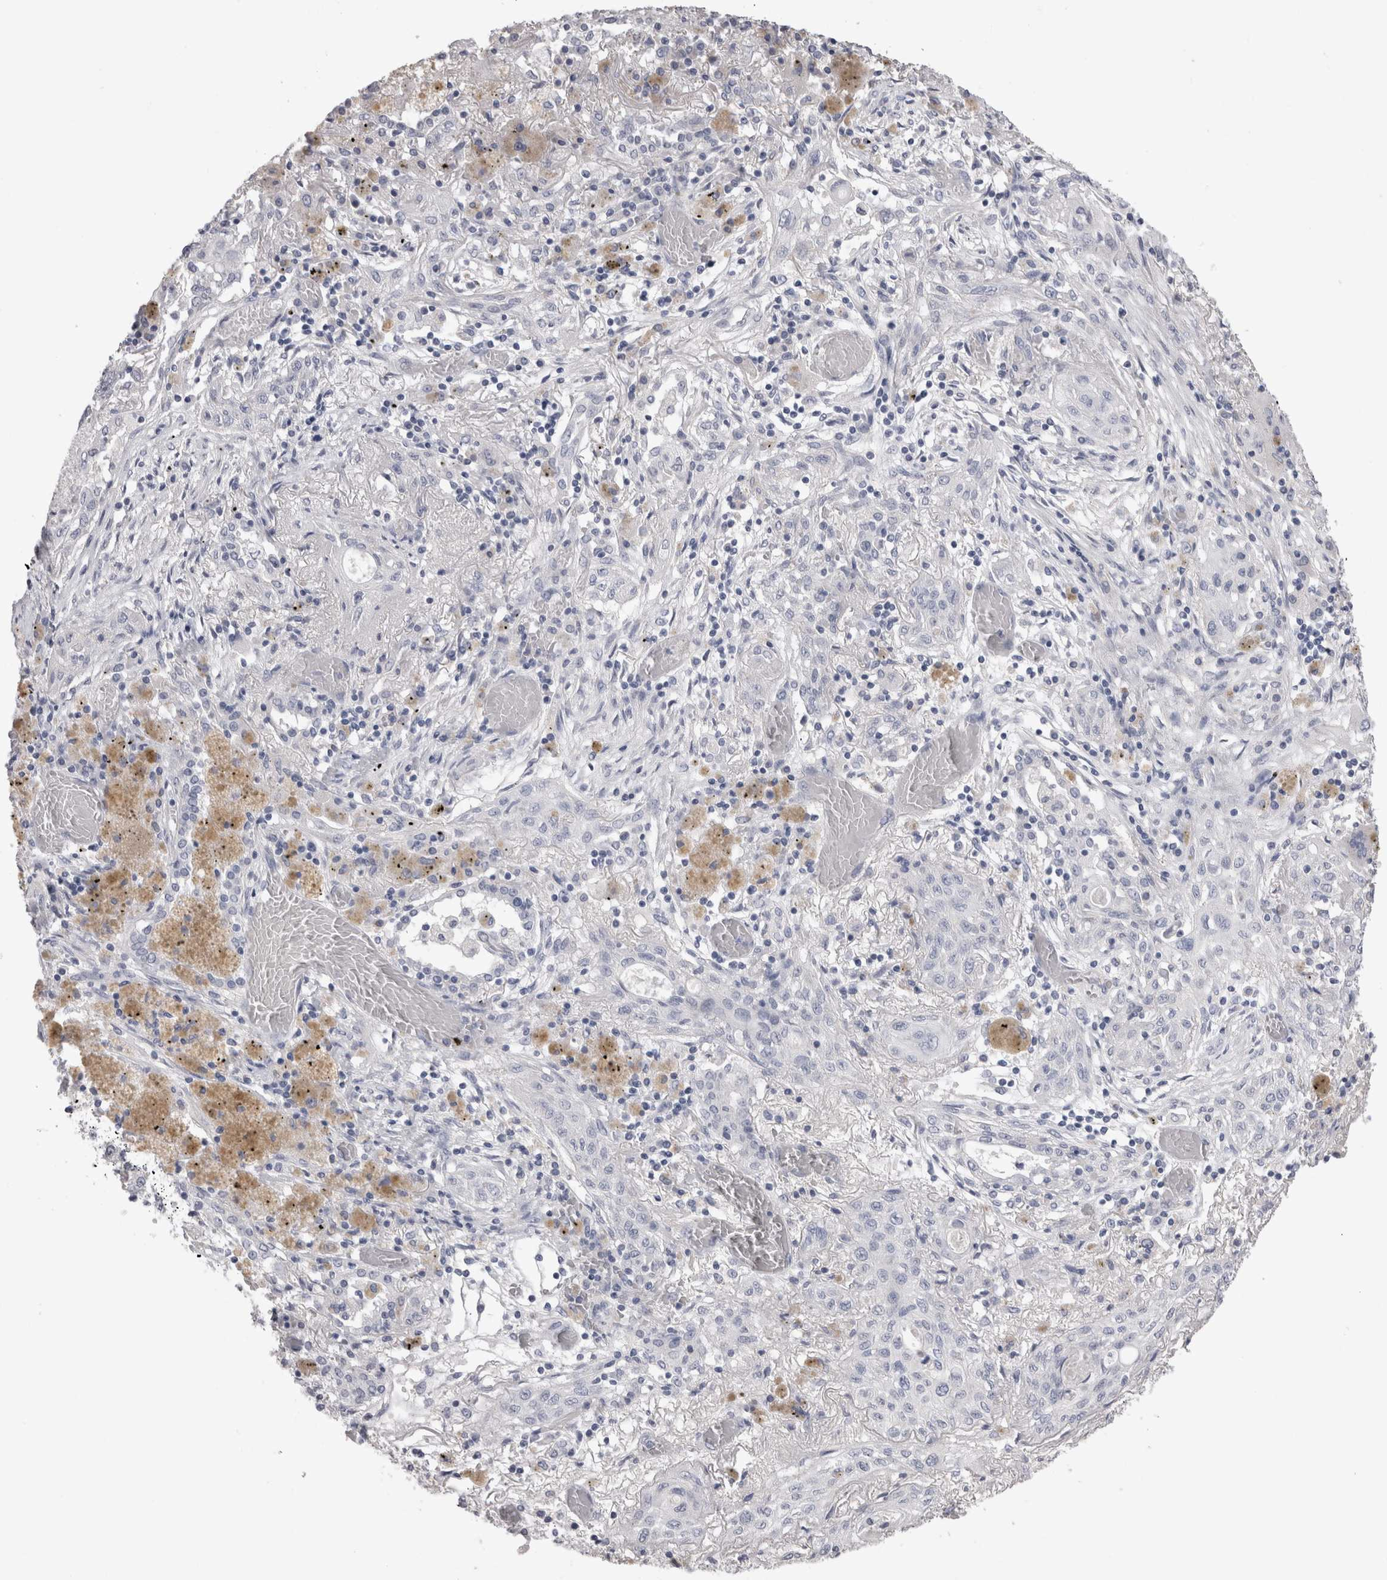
{"staining": {"intensity": "negative", "quantity": "none", "location": "none"}, "tissue": "lung cancer", "cell_type": "Tumor cells", "image_type": "cancer", "snomed": [{"axis": "morphology", "description": "Squamous cell carcinoma, NOS"}, {"axis": "topography", "description": "Lung"}], "caption": "Immunohistochemistry of lung cancer exhibits no positivity in tumor cells.", "gene": "ADAM2", "patient": {"sex": "female", "age": 47}}